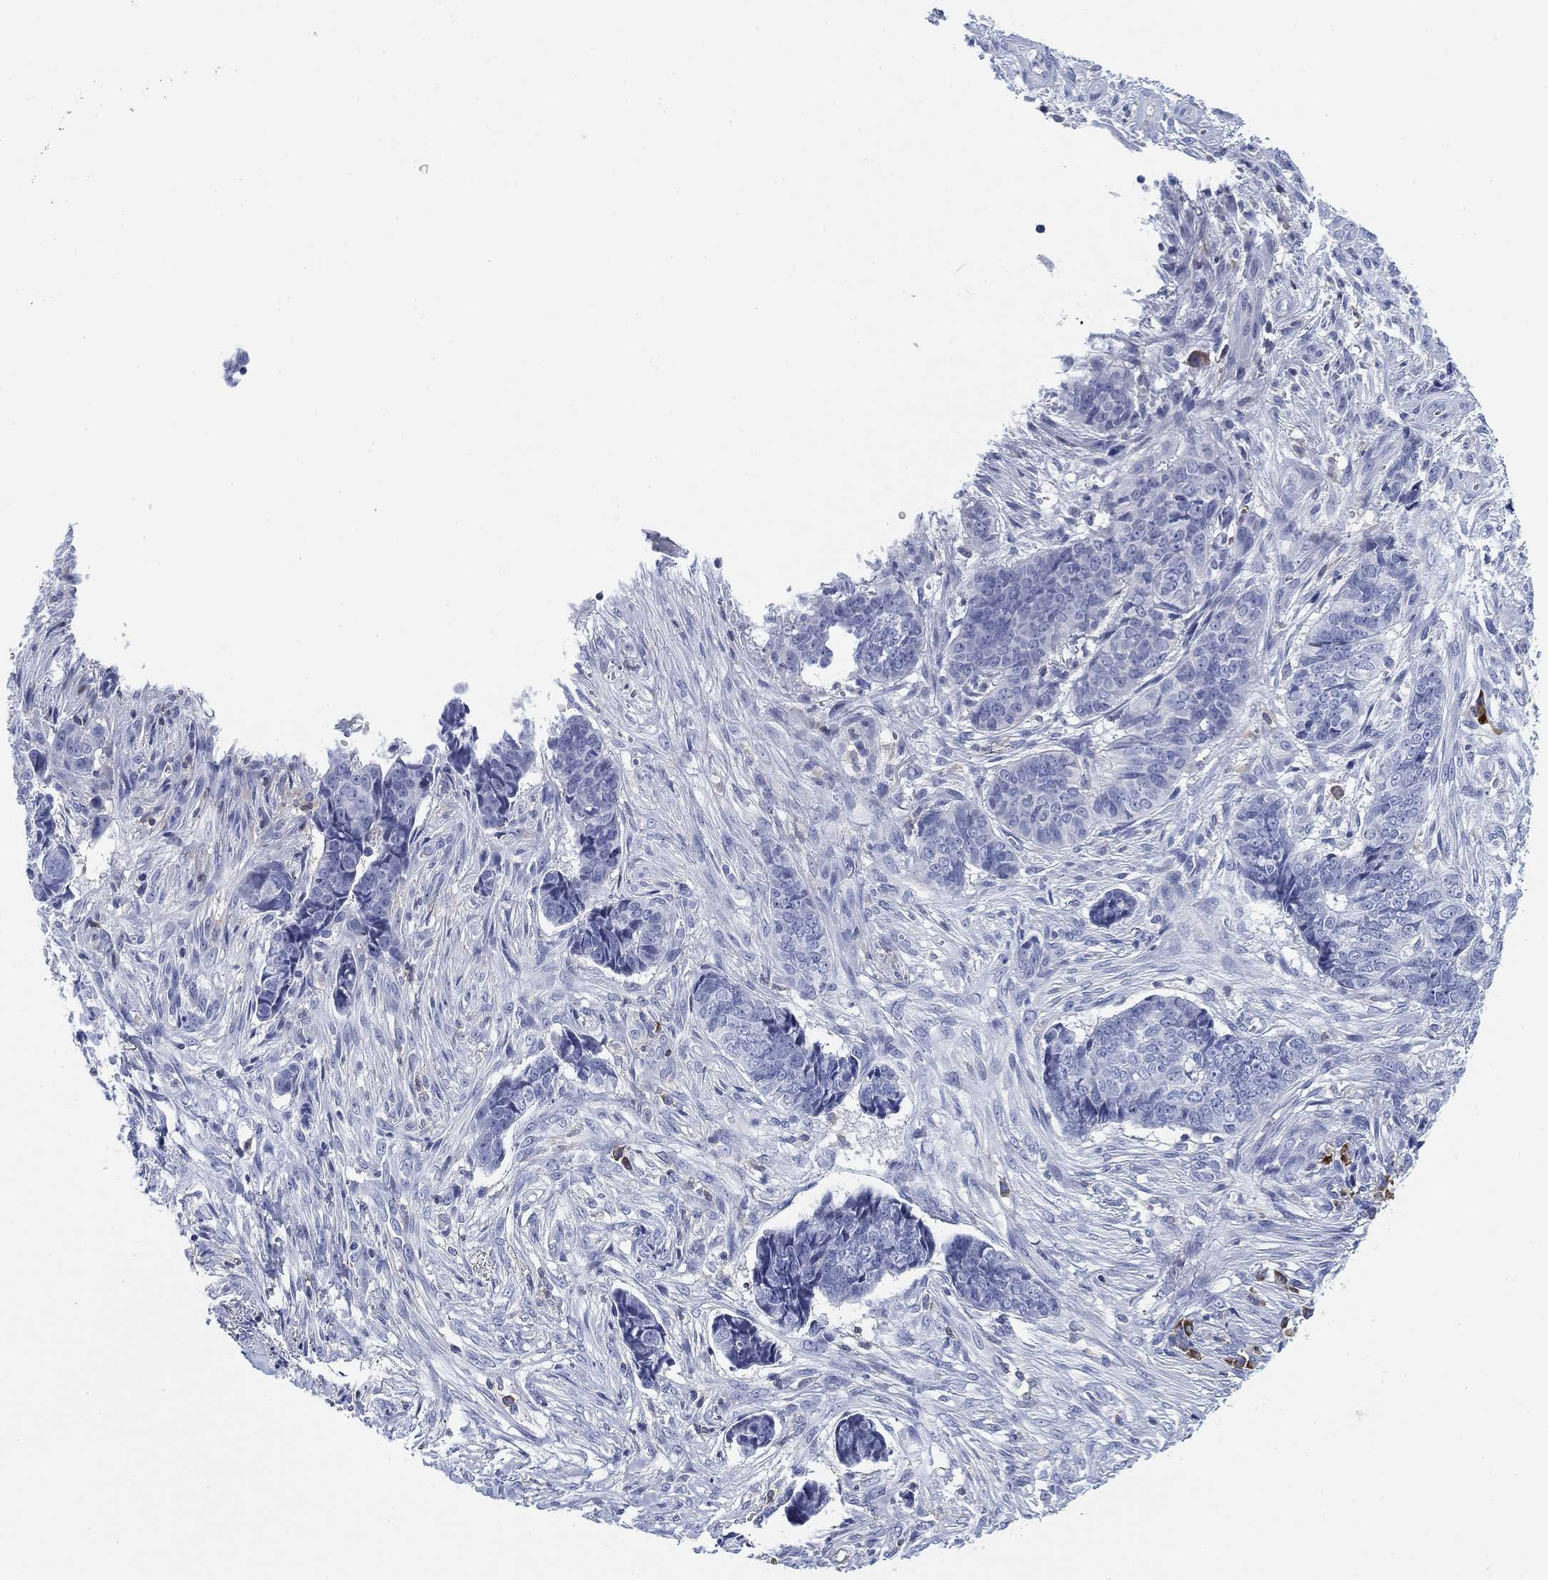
{"staining": {"intensity": "negative", "quantity": "none", "location": "none"}, "tissue": "skin cancer", "cell_type": "Tumor cells", "image_type": "cancer", "snomed": [{"axis": "morphology", "description": "Basal cell carcinoma"}, {"axis": "topography", "description": "Skin"}], "caption": "Photomicrograph shows no significant protein staining in tumor cells of skin cancer (basal cell carcinoma). (IHC, brightfield microscopy, high magnification).", "gene": "FYB1", "patient": {"sex": "male", "age": 86}}